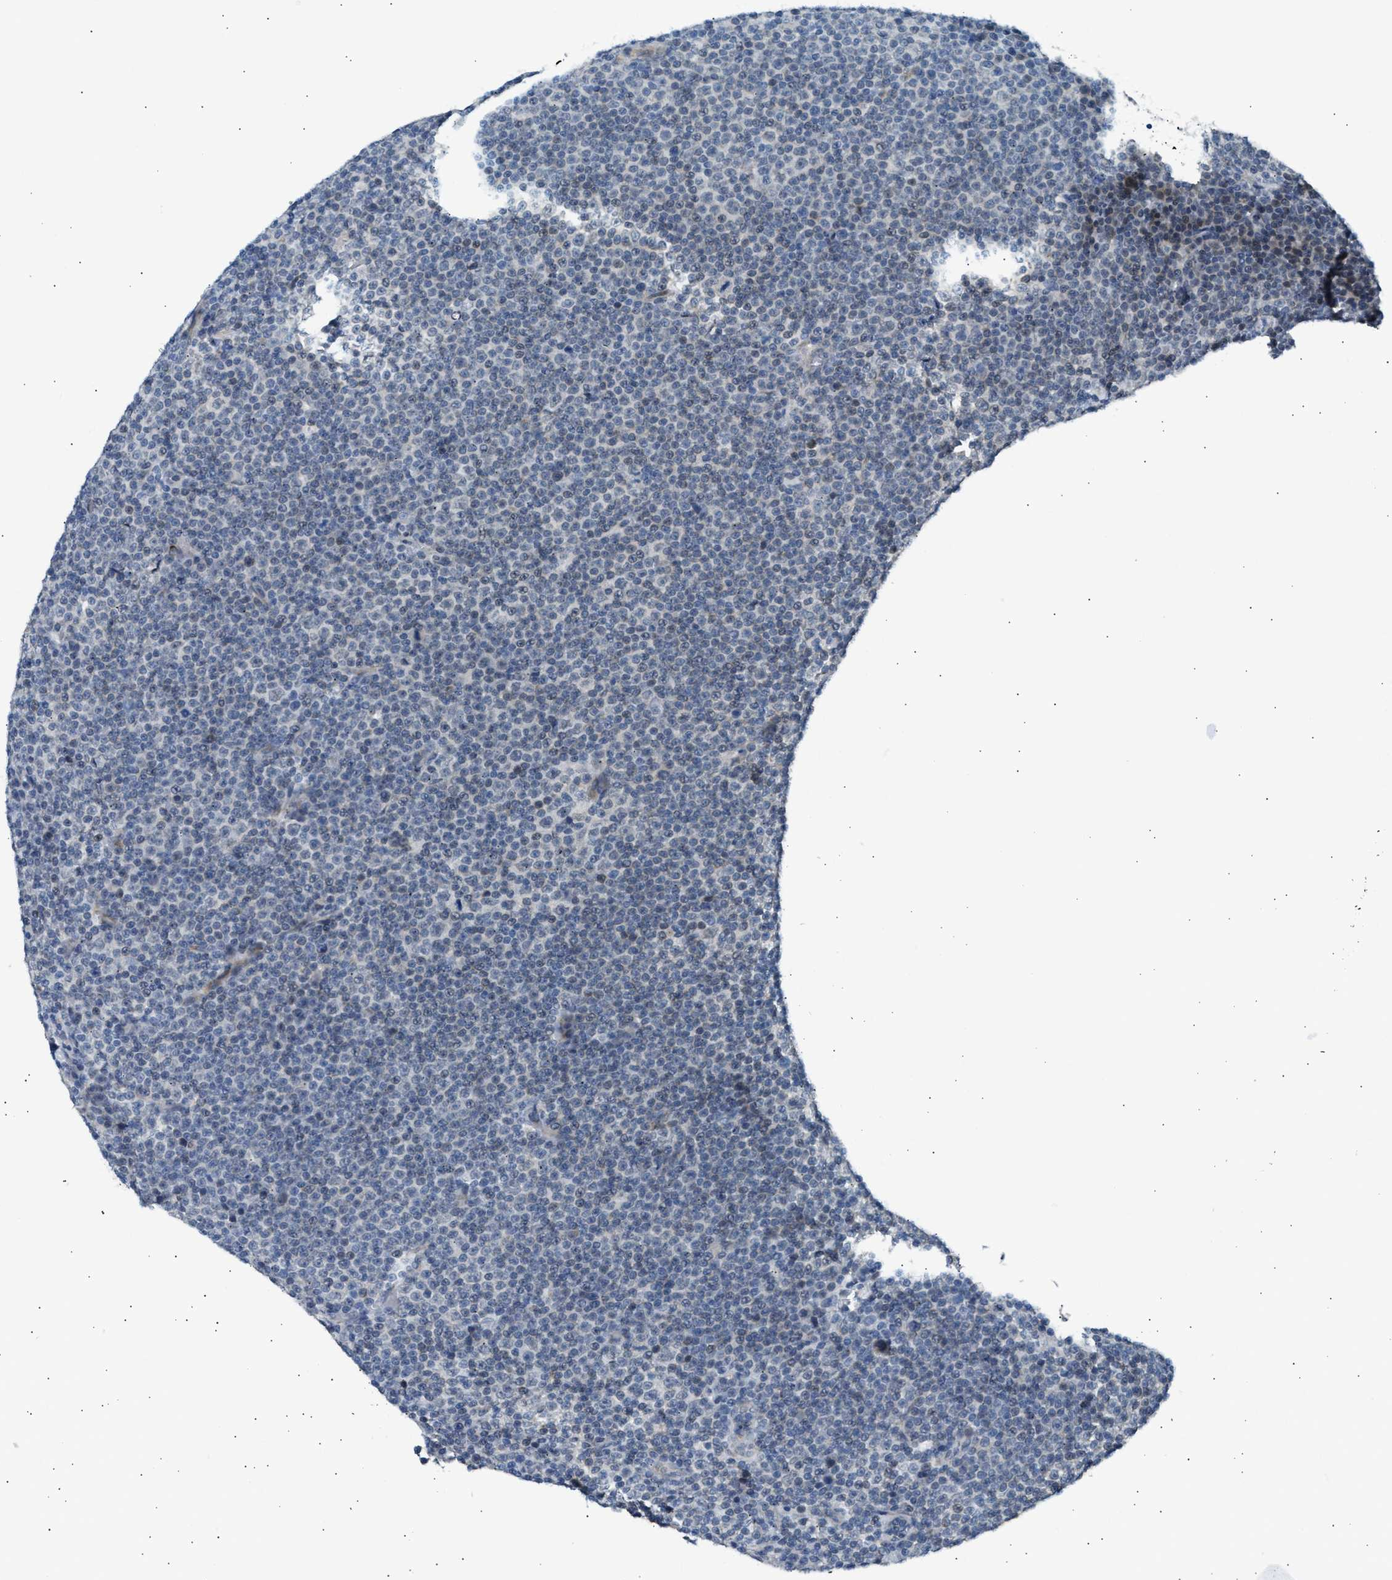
{"staining": {"intensity": "weak", "quantity": "25%-75%", "location": "nuclear"}, "tissue": "lymphoma", "cell_type": "Tumor cells", "image_type": "cancer", "snomed": [{"axis": "morphology", "description": "Malignant lymphoma, non-Hodgkin's type, Low grade"}, {"axis": "topography", "description": "Lymph node"}], "caption": "Protein expression analysis of human malignant lymphoma, non-Hodgkin's type (low-grade) reveals weak nuclear staining in approximately 25%-75% of tumor cells. The protein of interest is stained brown, and the nuclei are stained in blue (DAB (3,3'-diaminobenzidine) IHC with brightfield microscopy, high magnification).", "gene": "KCNC2", "patient": {"sex": "female", "age": 67}}